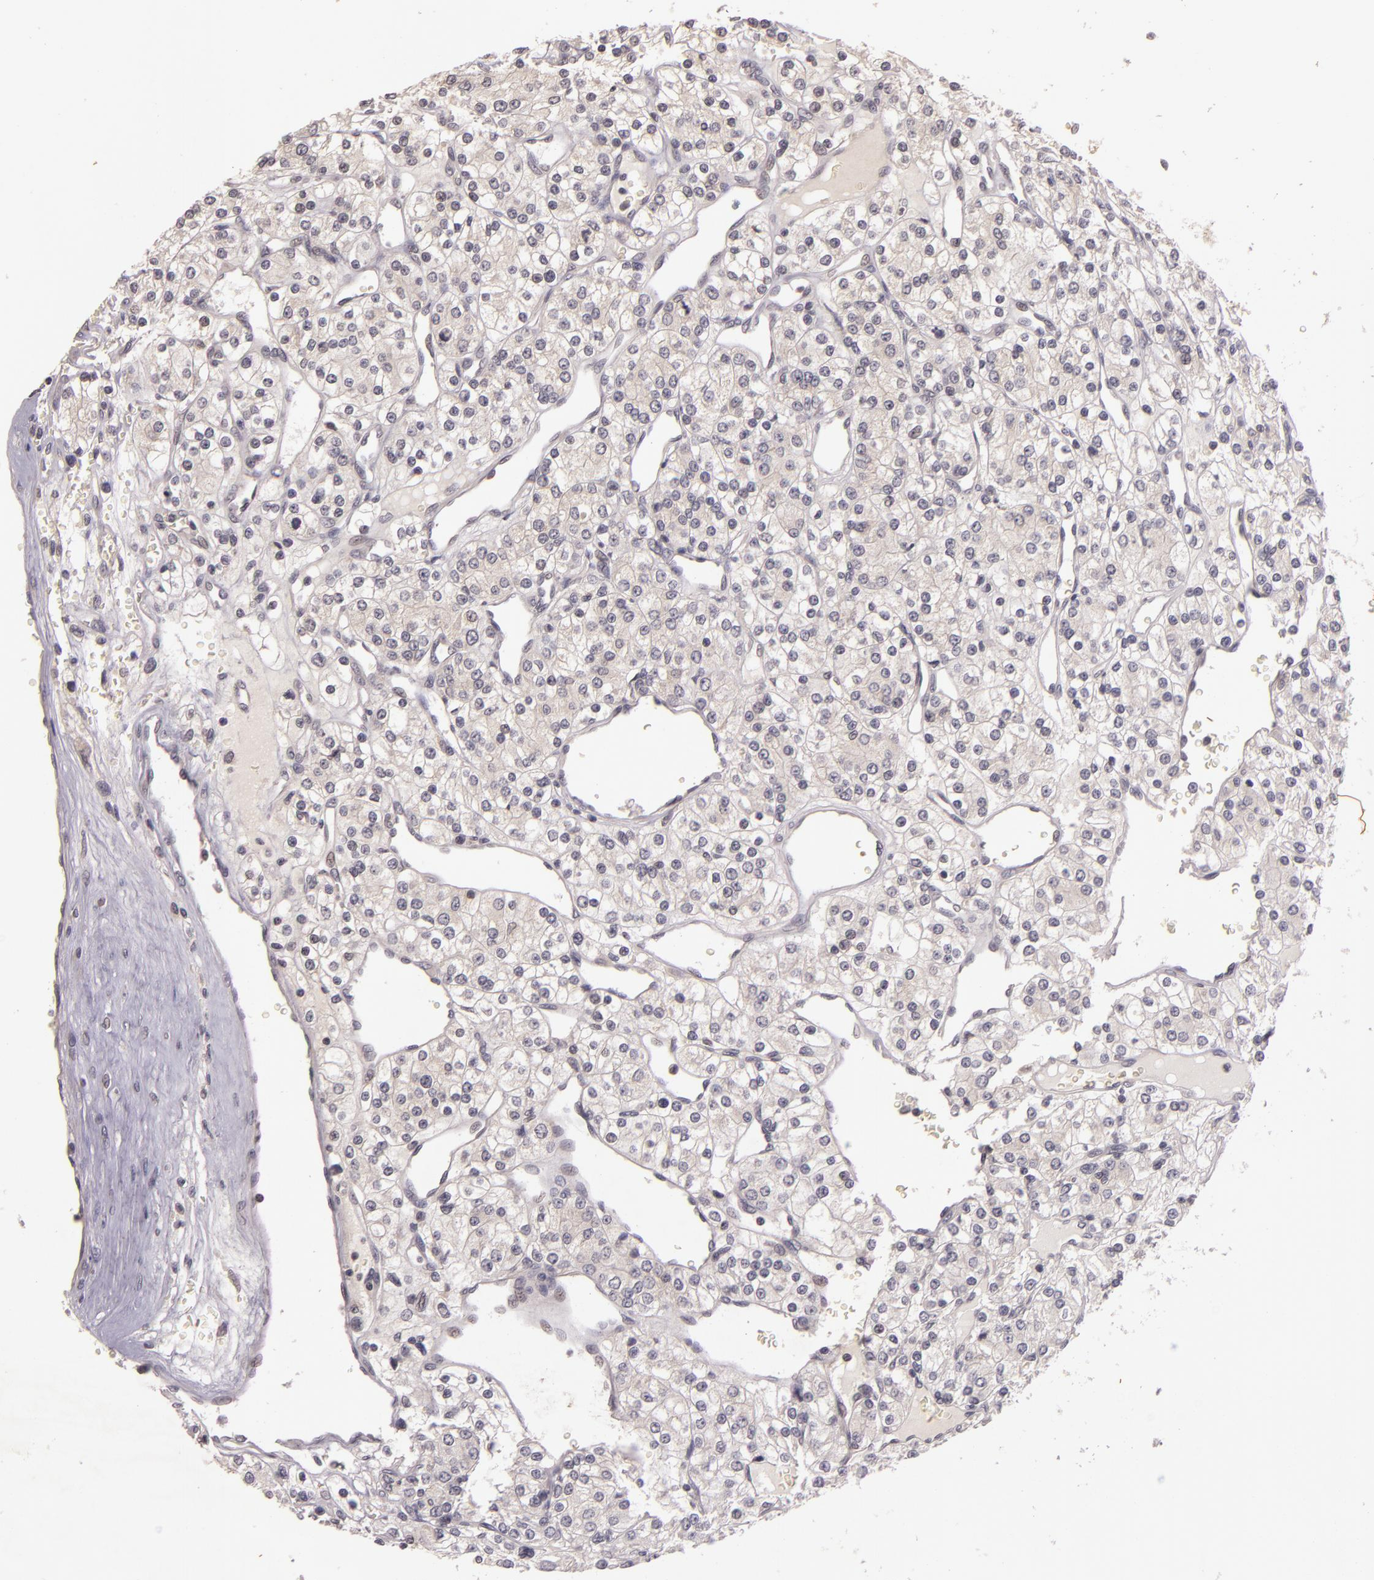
{"staining": {"intensity": "negative", "quantity": "none", "location": "none"}, "tissue": "renal cancer", "cell_type": "Tumor cells", "image_type": "cancer", "snomed": [{"axis": "morphology", "description": "Adenocarcinoma, NOS"}, {"axis": "topography", "description": "Kidney"}], "caption": "Renal cancer was stained to show a protein in brown. There is no significant positivity in tumor cells.", "gene": "TFF1", "patient": {"sex": "female", "age": 62}}